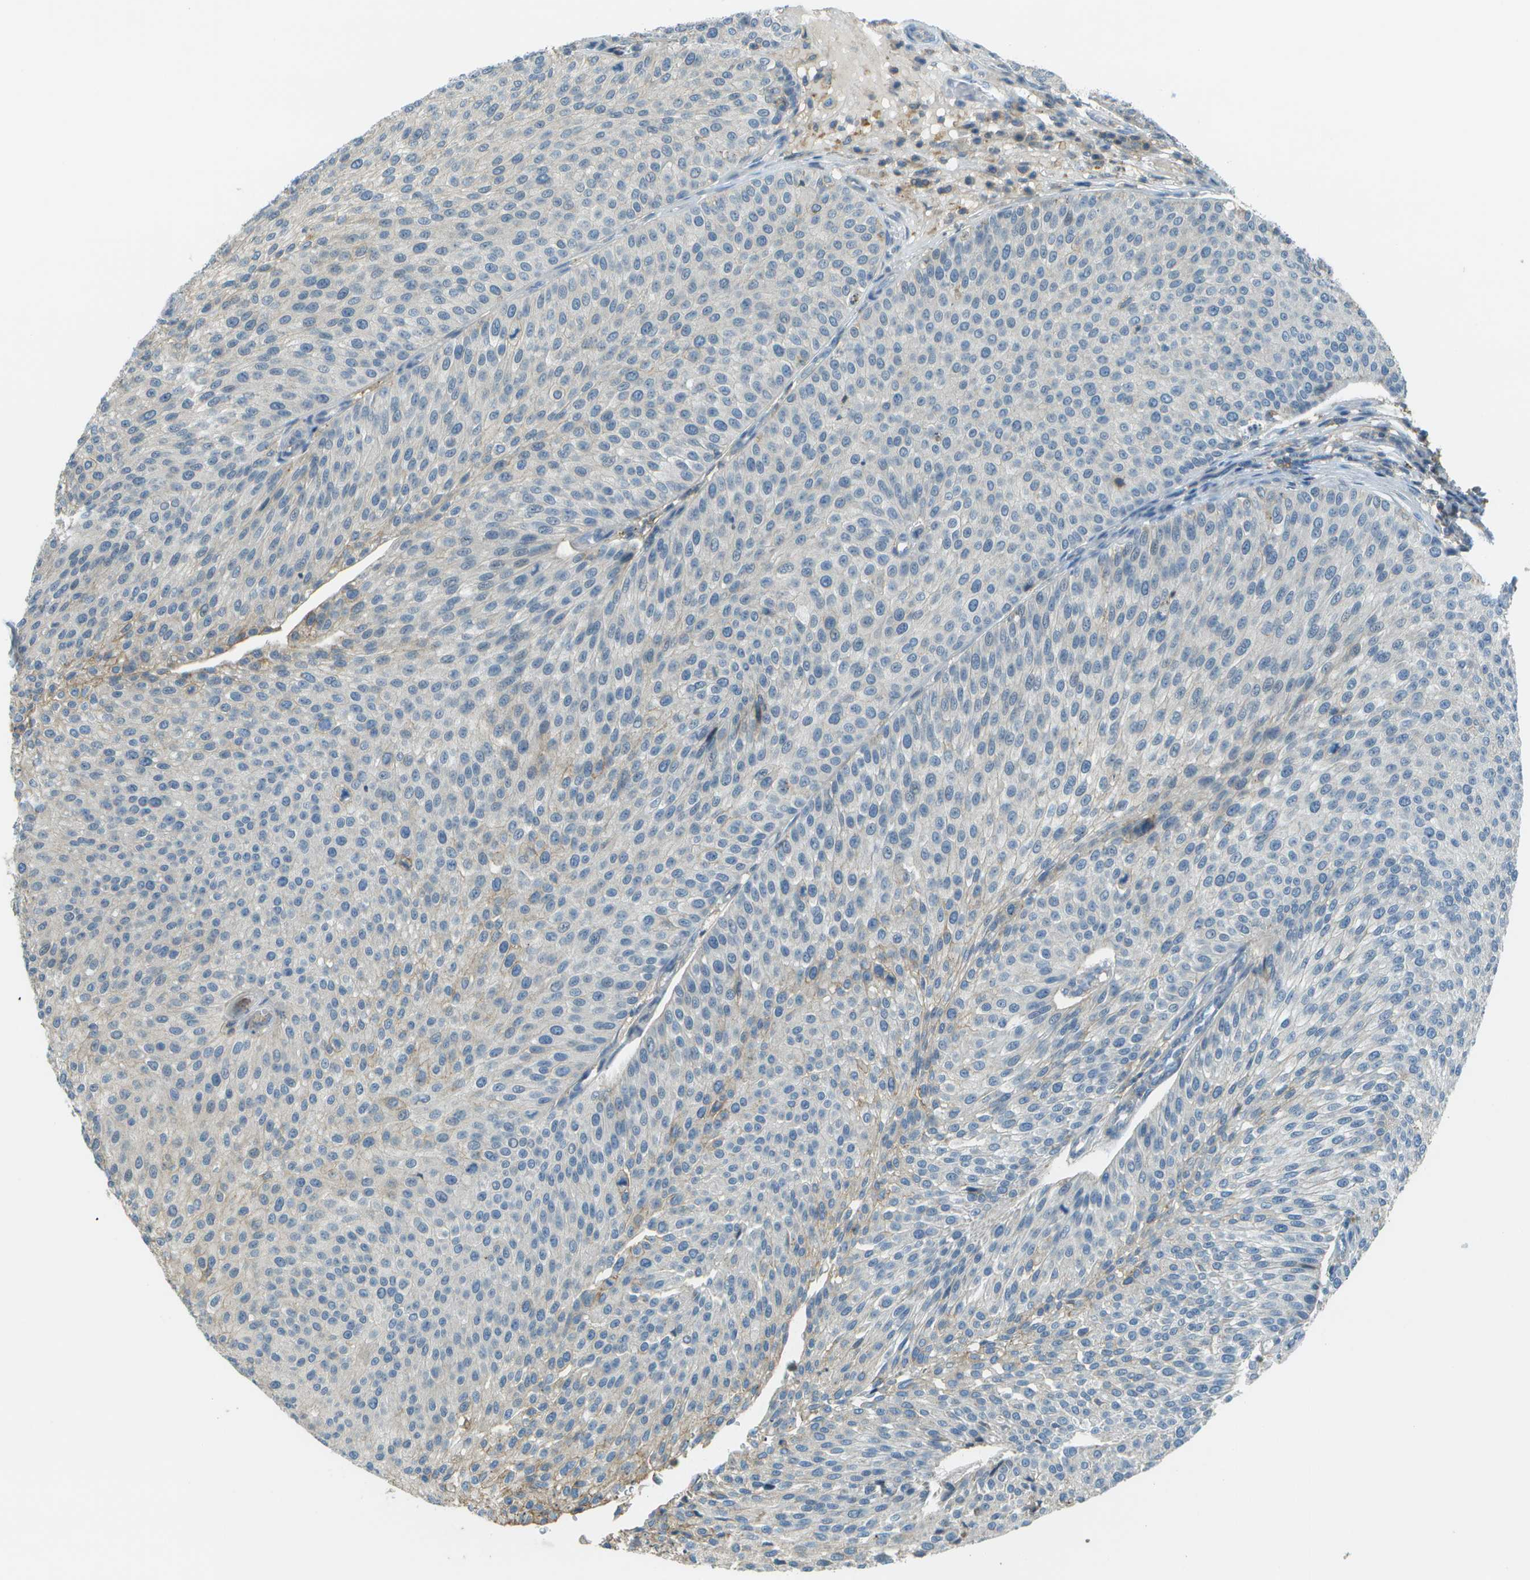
{"staining": {"intensity": "negative", "quantity": "none", "location": "none"}, "tissue": "urothelial cancer", "cell_type": "Tumor cells", "image_type": "cancer", "snomed": [{"axis": "morphology", "description": "Urothelial carcinoma, Low grade"}, {"axis": "topography", "description": "Smooth muscle"}, {"axis": "topography", "description": "Urinary bladder"}], "caption": "Immunohistochemical staining of human urothelial carcinoma (low-grade) reveals no significant positivity in tumor cells.", "gene": "LRRC66", "patient": {"sex": "male", "age": 60}}